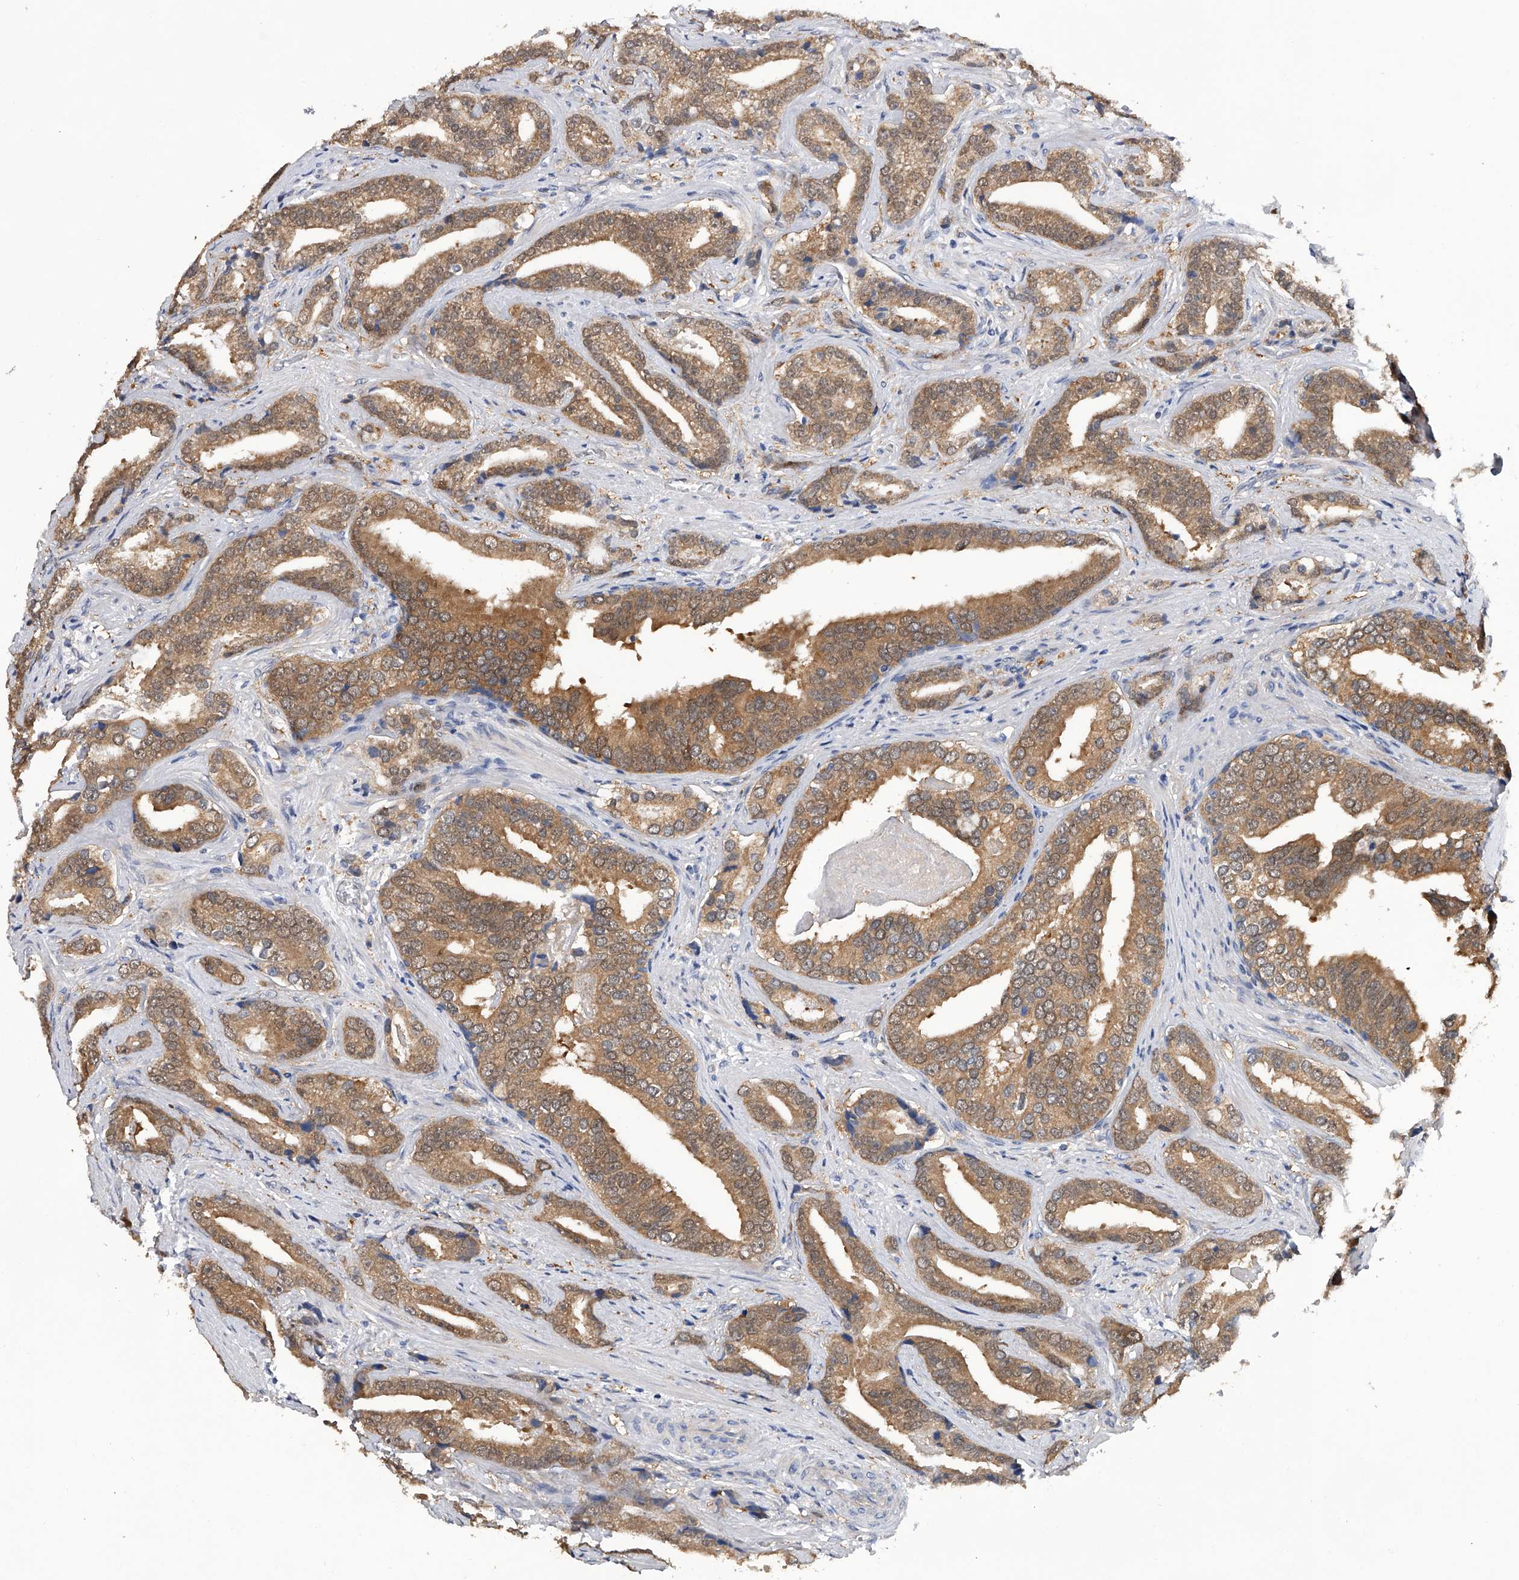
{"staining": {"intensity": "moderate", "quantity": ">75%", "location": "cytoplasmic/membranous"}, "tissue": "prostate cancer", "cell_type": "Tumor cells", "image_type": "cancer", "snomed": [{"axis": "morphology", "description": "Adenocarcinoma, Low grade"}, {"axis": "topography", "description": "Prostate"}], "caption": "Immunohistochemistry (IHC) of prostate cancer shows medium levels of moderate cytoplasmic/membranous positivity in about >75% of tumor cells.", "gene": "PGM3", "patient": {"sex": "male", "age": 67}}